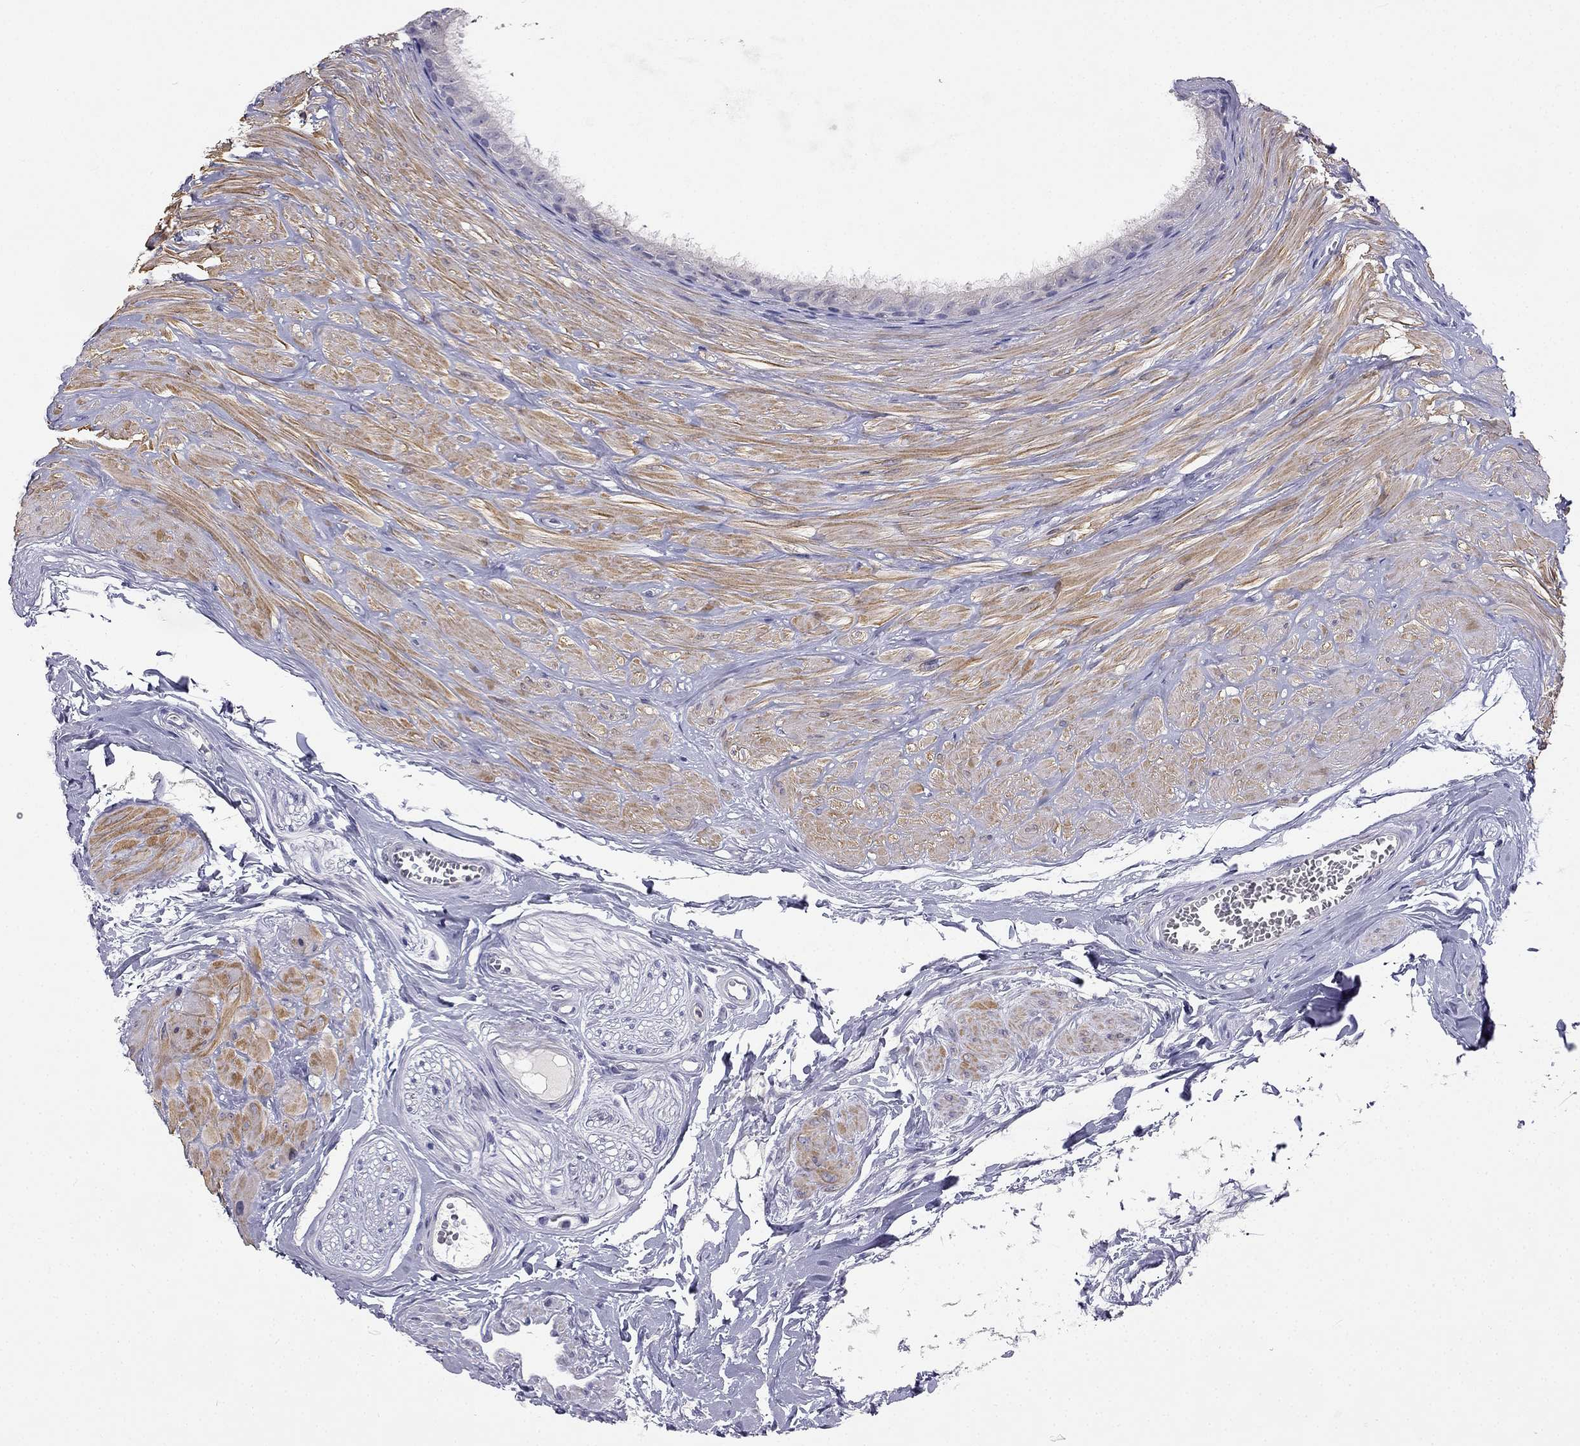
{"staining": {"intensity": "negative", "quantity": "none", "location": "none"}, "tissue": "epididymis", "cell_type": "Glandular cells", "image_type": "normal", "snomed": [{"axis": "morphology", "description": "Normal tissue, NOS"}, {"axis": "topography", "description": "Epididymis"}], "caption": "Epididymis stained for a protein using immunohistochemistry shows no positivity glandular cells.", "gene": "C16orf89", "patient": {"sex": "male", "age": 37}}